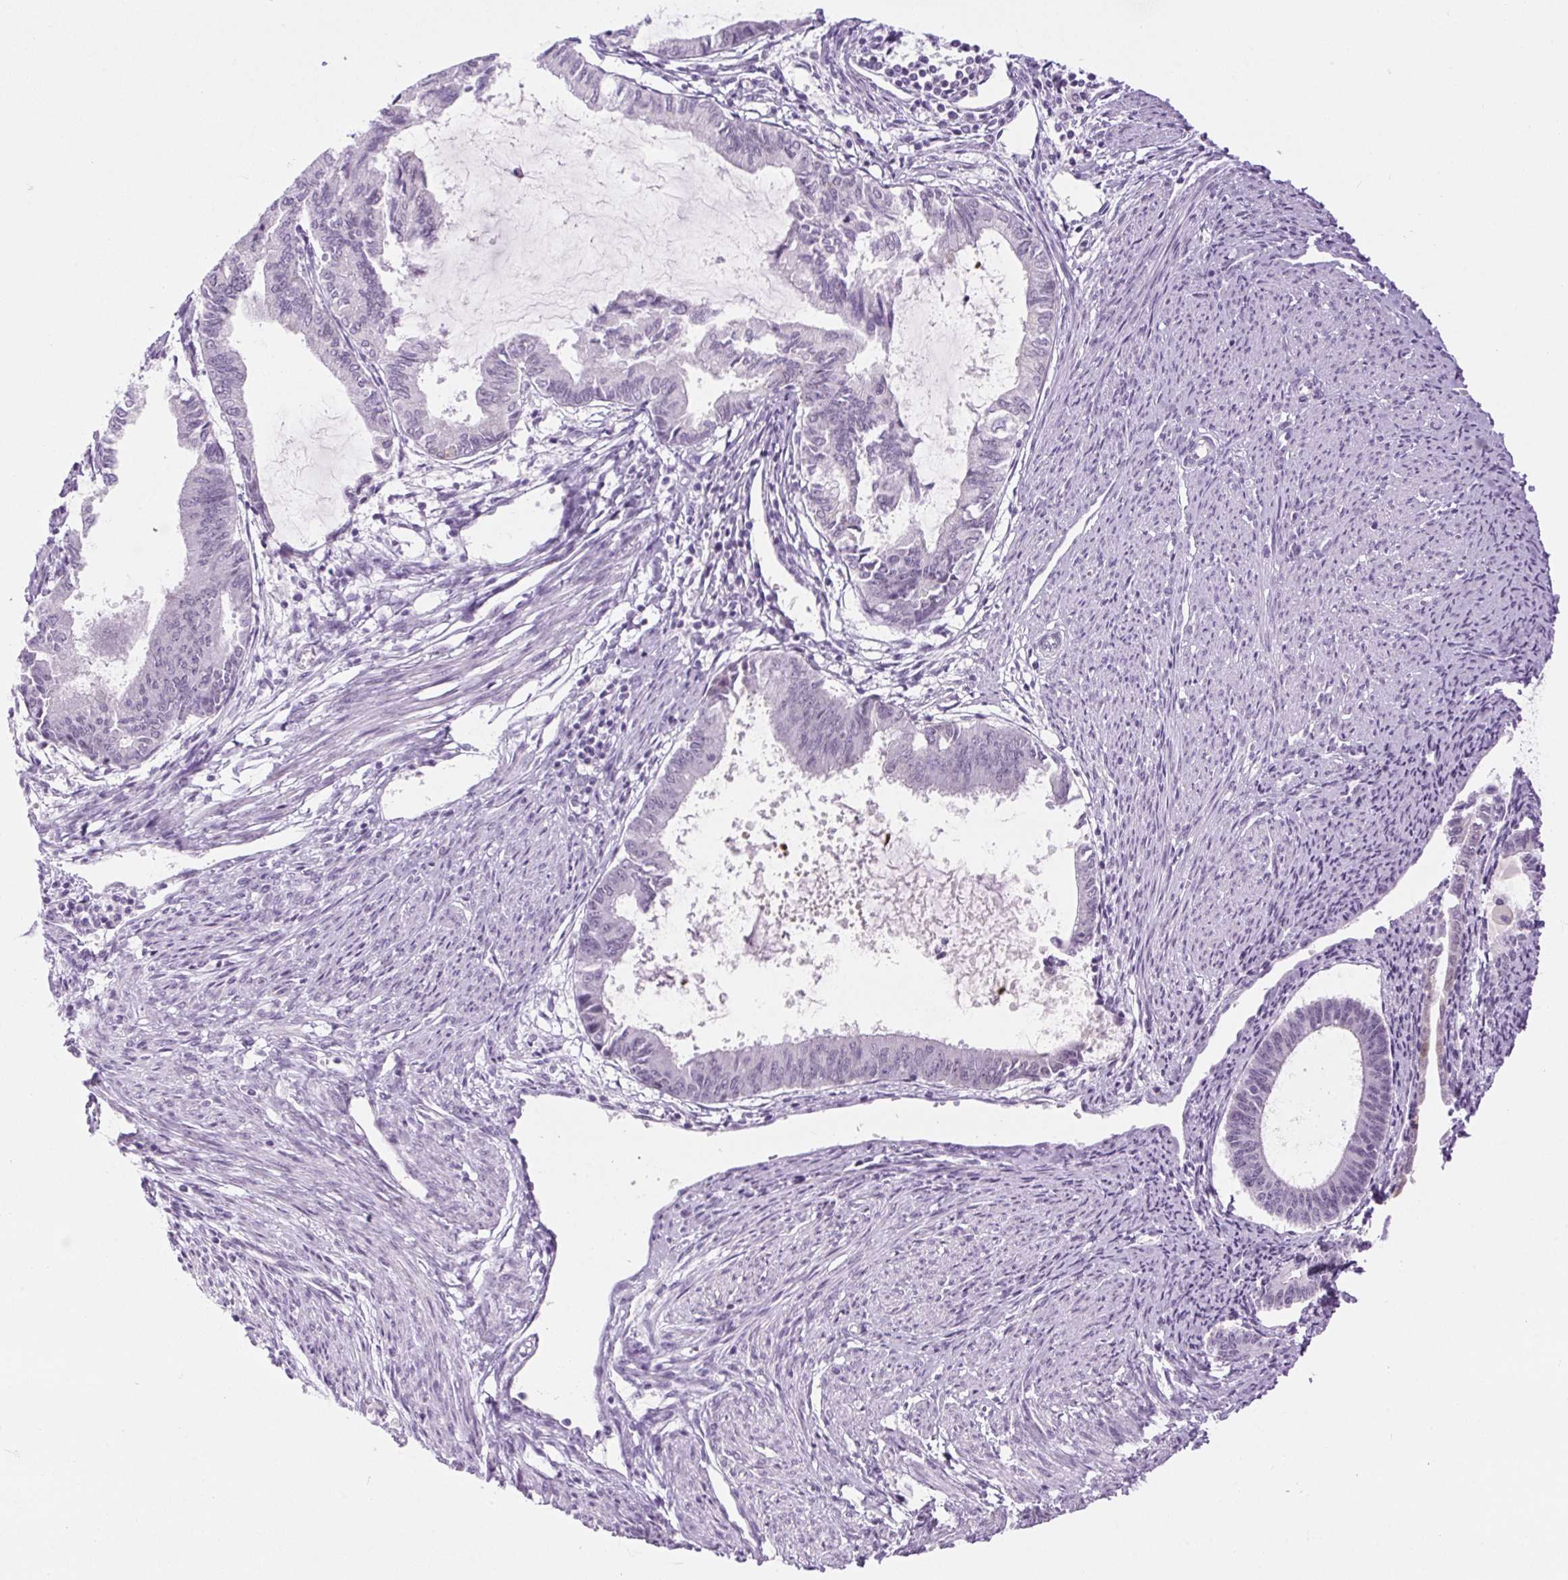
{"staining": {"intensity": "negative", "quantity": "none", "location": "none"}, "tissue": "endometrial cancer", "cell_type": "Tumor cells", "image_type": "cancer", "snomed": [{"axis": "morphology", "description": "Adenocarcinoma, NOS"}, {"axis": "topography", "description": "Endometrium"}], "caption": "High magnification brightfield microscopy of endometrial adenocarcinoma stained with DAB (brown) and counterstained with hematoxylin (blue): tumor cells show no significant expression.", "gene": "BCAS1", "patient": {"sex": "female", "age": 86}}